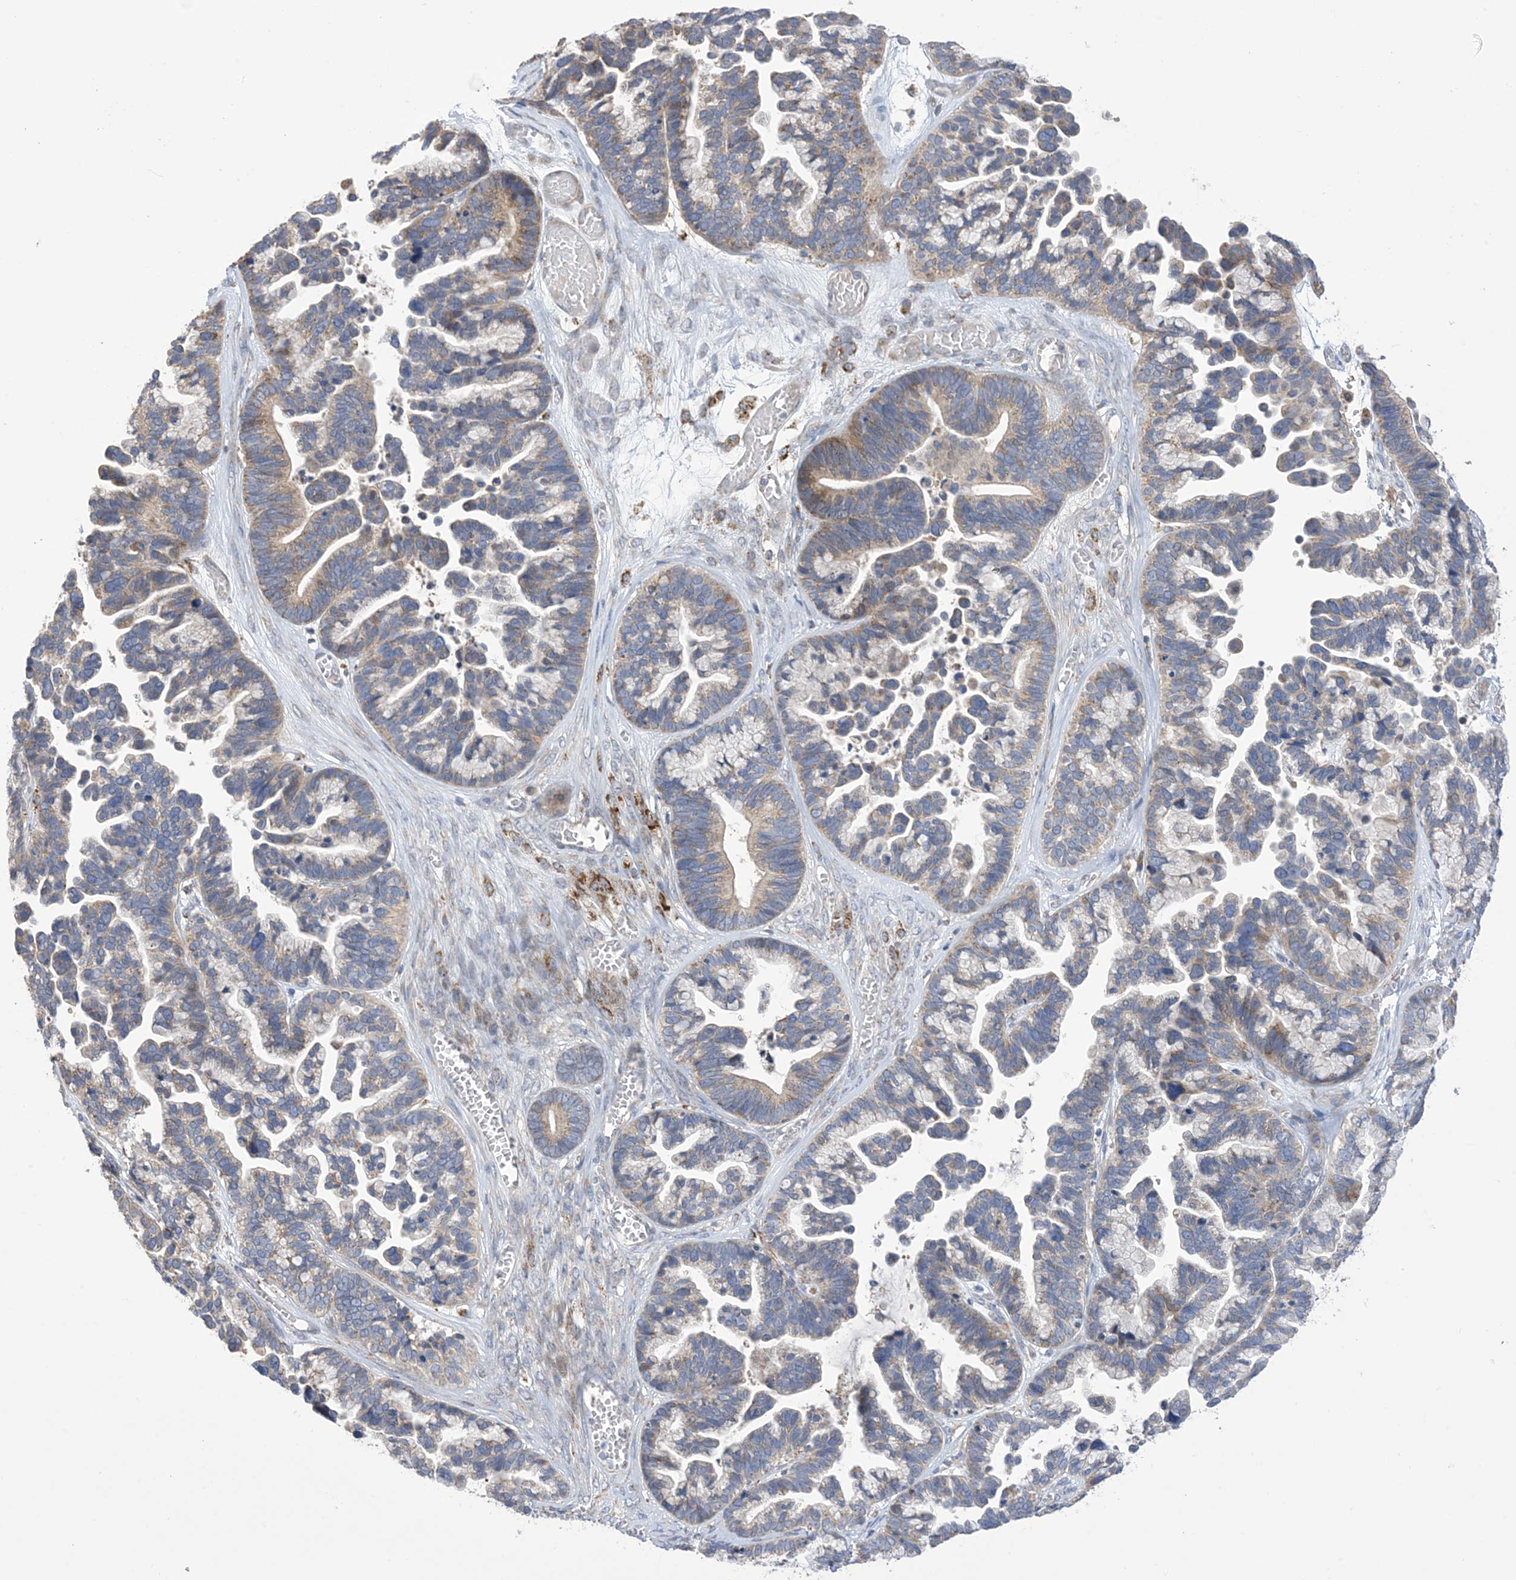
{"staining": {"intensity": "moderate", "quantity": "<25%", "location": "cytoplasmic/membranous"}, "tissue": "ovarian cancer", "cell_type": "Tumor cells", "image_type": "cancer", "snomed": [{"axis": "morphology", "description": "Cystadenocarcinoma, serous, NOS"}, {"axis": "topography", "description": "Ovary"}], "caption": "Protein staining of serous cystadenocarcinoma (ovarian) tissue demonstrates moderate cytoplasmic/membranous positivity in about <25% of tumor cells.", "gene": "CLEC16A", "patient": {"sex": "female", "age": 56}}